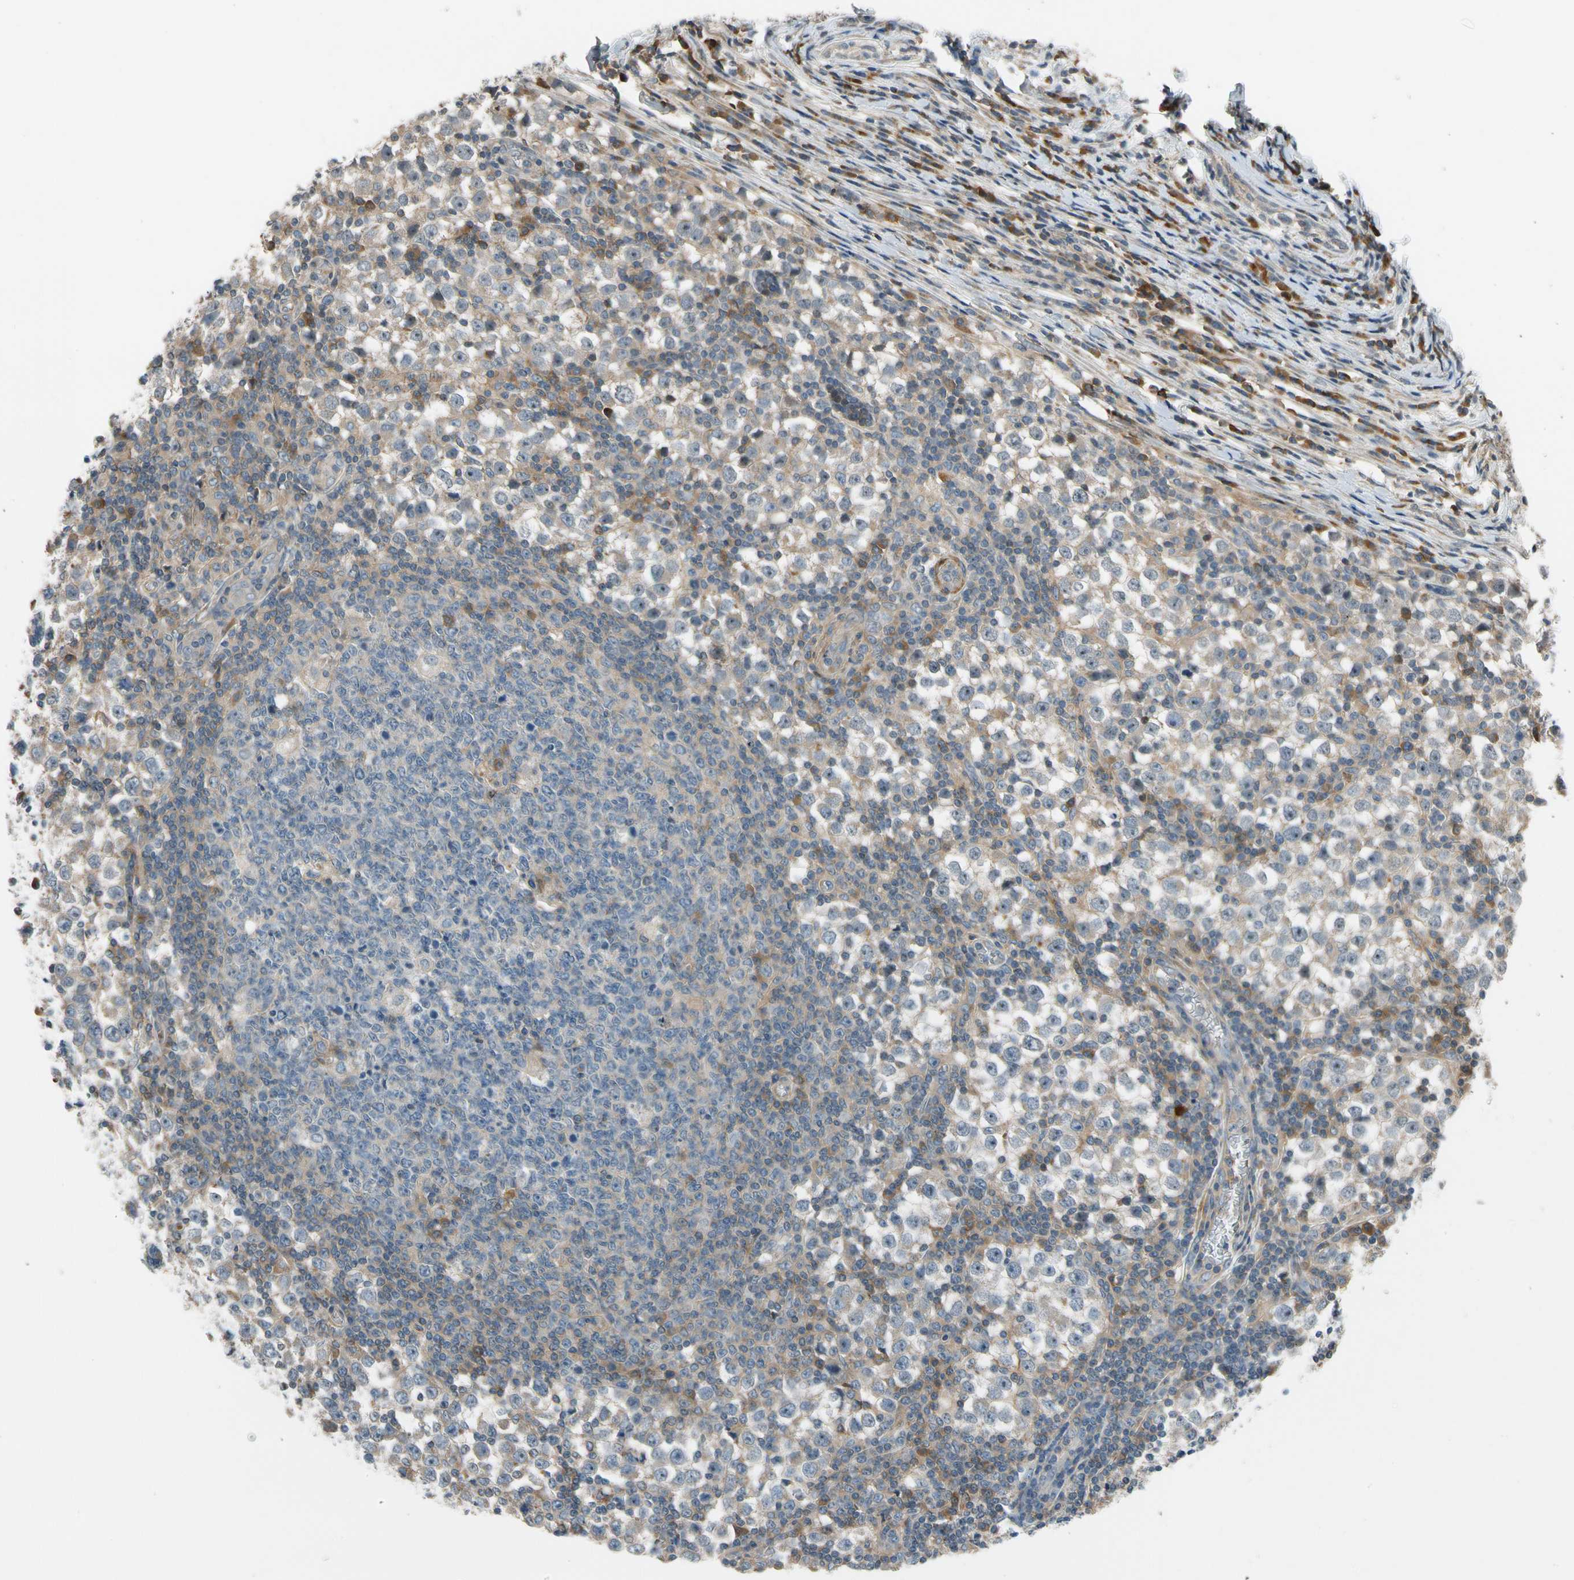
{"staining": {"intensity": "weak", "quantity": "25%-75%", "location": "cytoplasmic/membranous"}, "tissue": "testis cancer", "cell_type": "Tumor cells", "image_type": "cancer", "snomed": [{"axis": "morphology", "description": "Seminoma, NOS"}, {"axis": "topography", "description": "Testis"}], "caption": "Immunohistochemistry of testis cancer demonstrates low levels of weak cytoplasmic/membranous staining in approximately 25%-75% of tumor cells. (IHC, brightfield microscopy, high magnification).", "gene": "MST1R", "patient": {"sex": "male", "age": 65}}